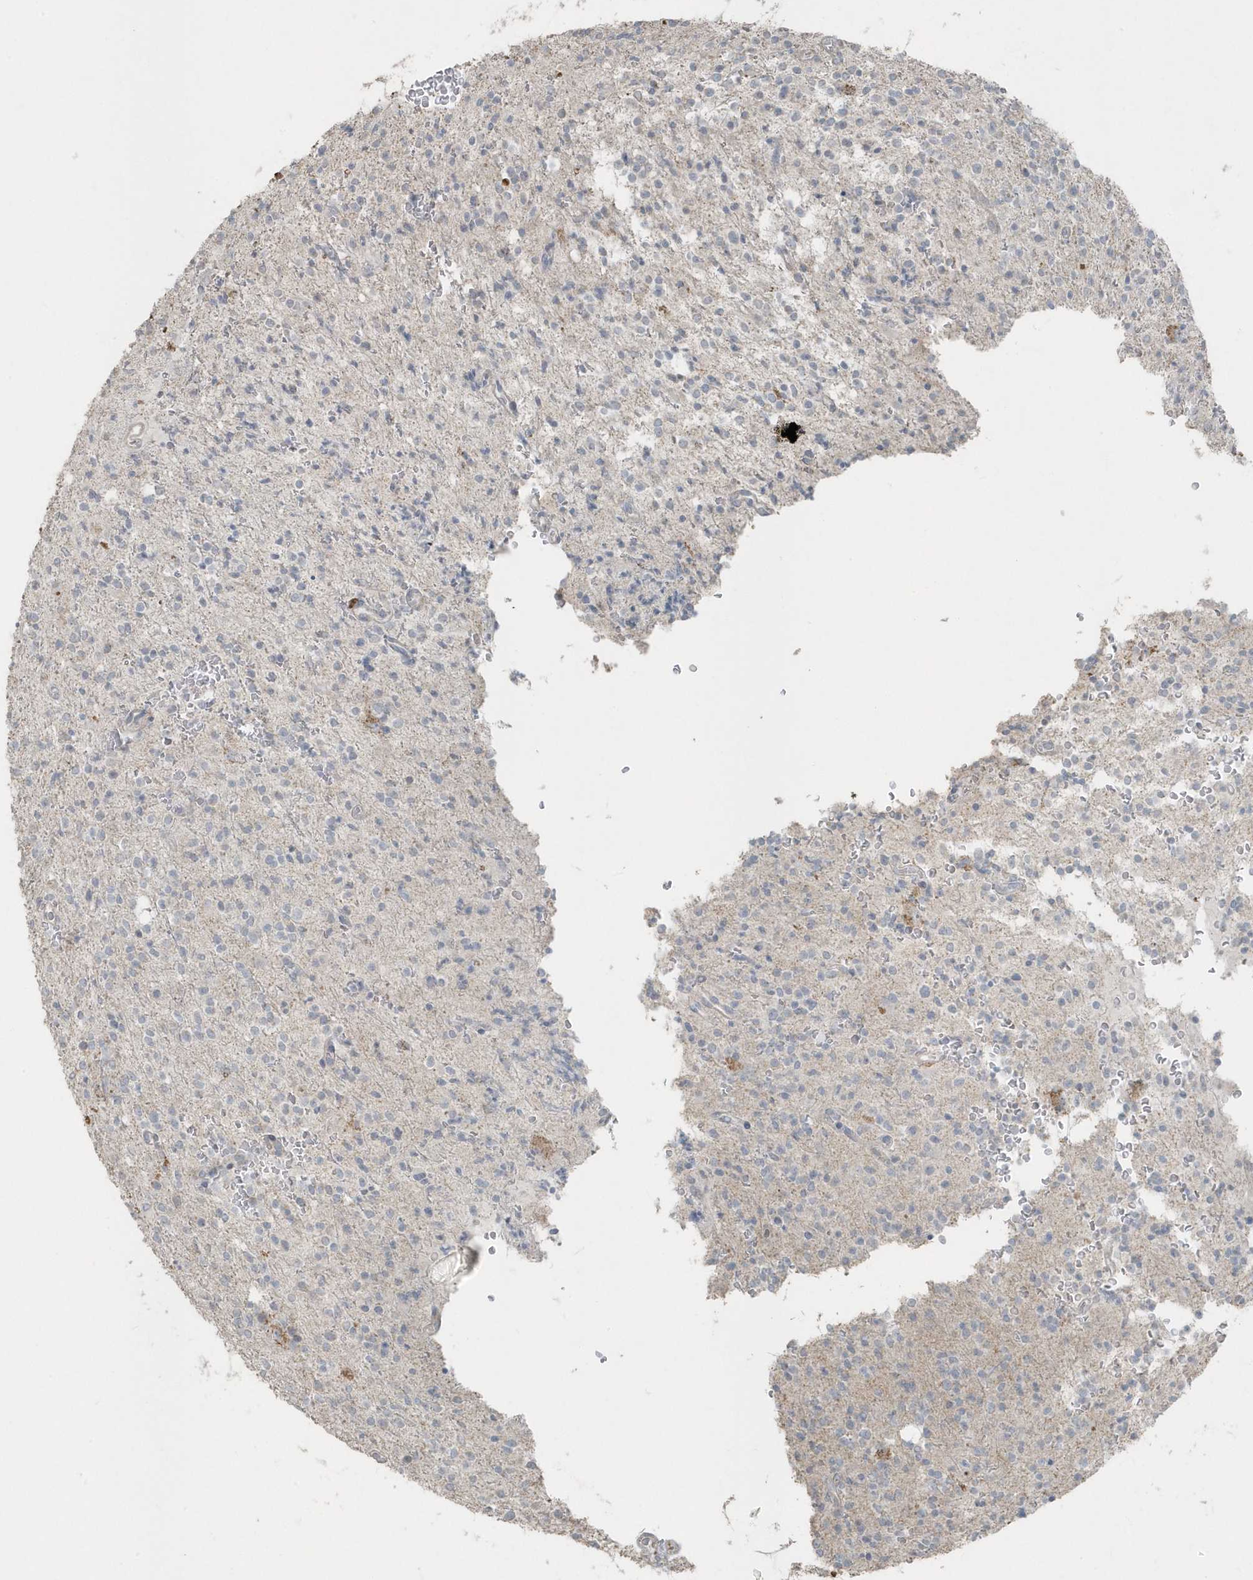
{"staining": {"intensity": "negative", "quantity": "none", "location": "none"}, "tissue": "glioma", "cell_type": "Tumor cells", "image_type": "cancer", "snomed": [{"axis": "morphology", "description": "Glioma, malignant, High grade"}, {"axis": "topography", "description": "Brain"}], "caption": "A photomicrograph of human malignant high-grade glioma is negative for staining in tumor cells.", "gene": "ACTC1", "patient": {"sex": "male", "age": 34}}